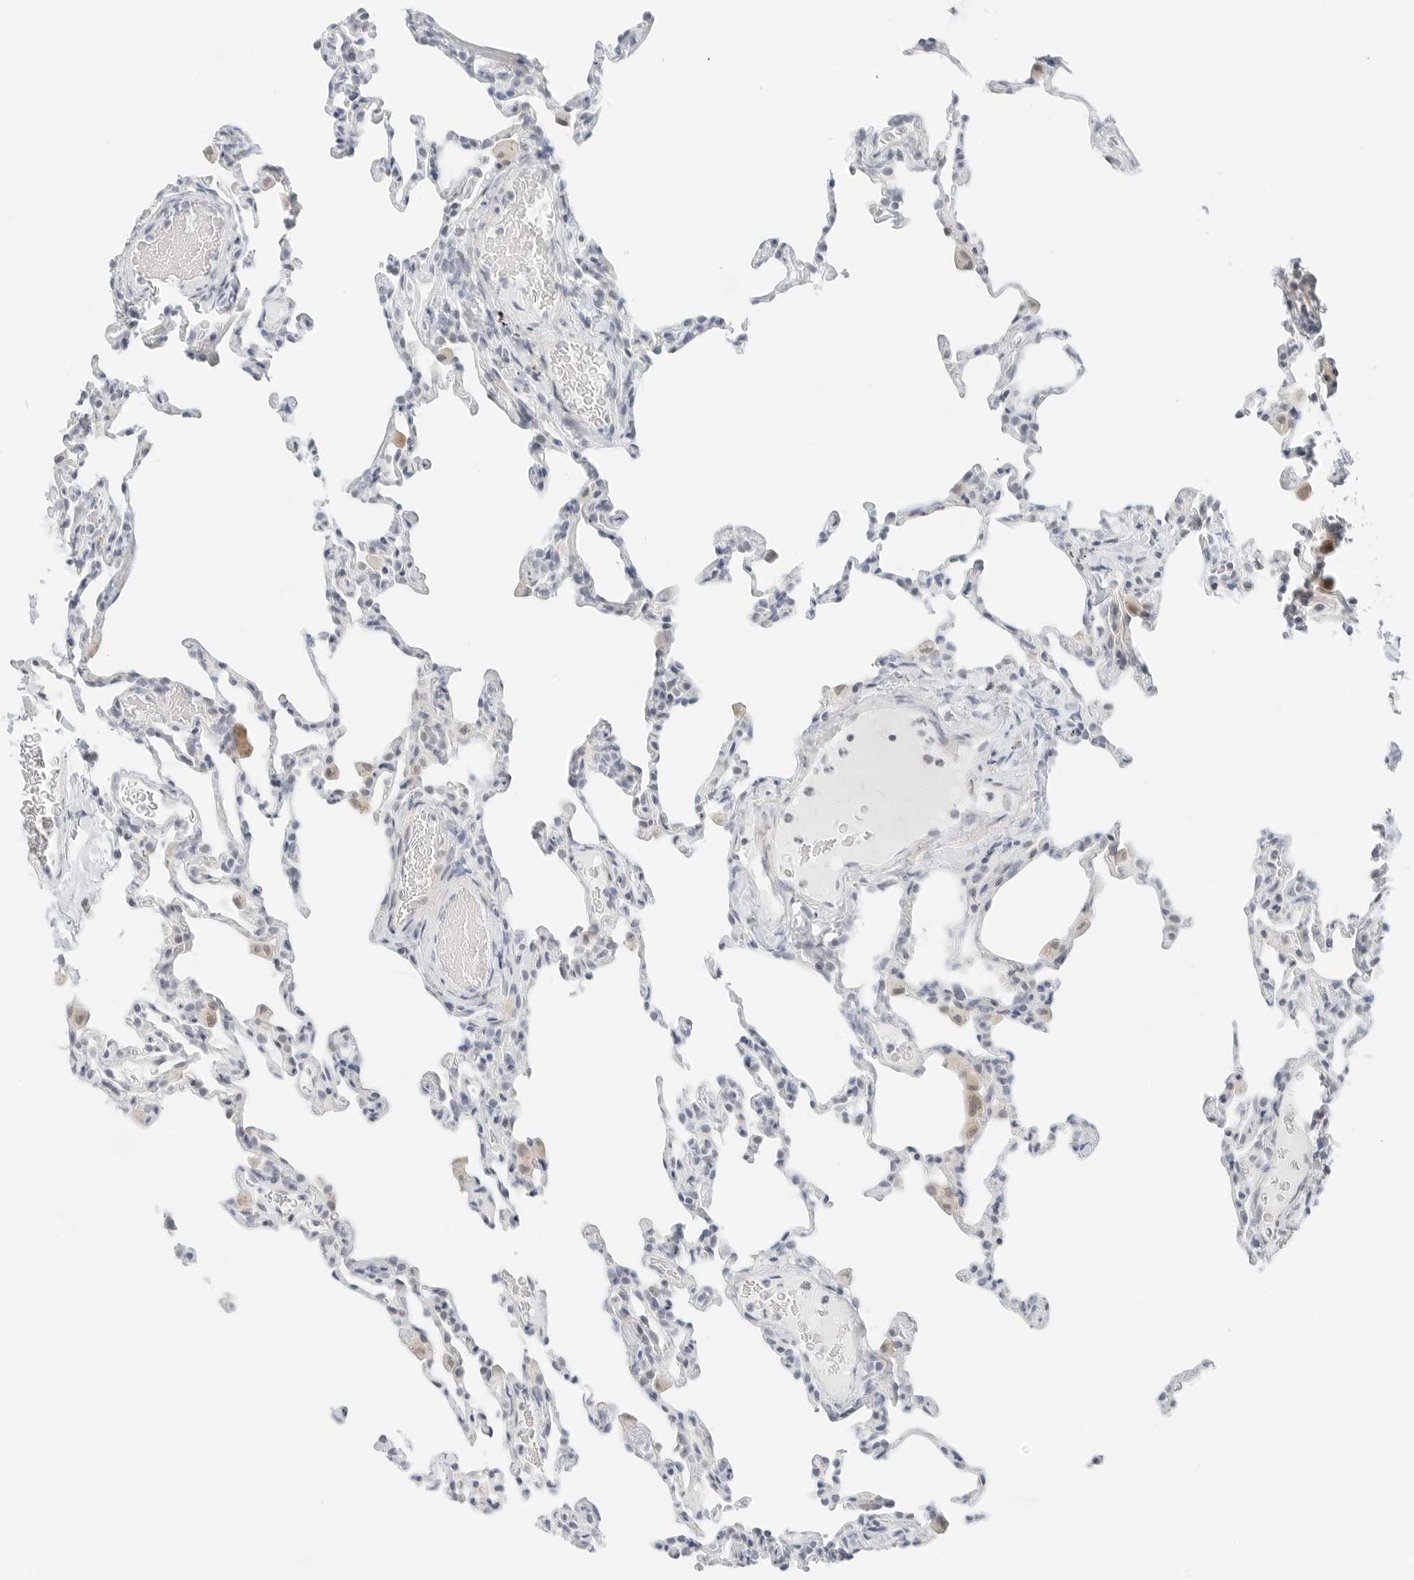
{"staining": {"intensity": "negative", "quantity": "none", "location": "none"}, "tissue": "lung", "cell_type": "Alveolar cells", "image_type": "normal", "snomed": [{"axis": "morphology", "description": "Normal tissue, NOS"}, {"axis": "topography", "description": "Lung"}], "caption": "The immunohistochemistry (IHC) histopathology image has no significant staining in alveolar cells of lung. Nuclei are stained in blue.", "gene": "CCSAP", "patient": {"sex": "male", "age": 20}}